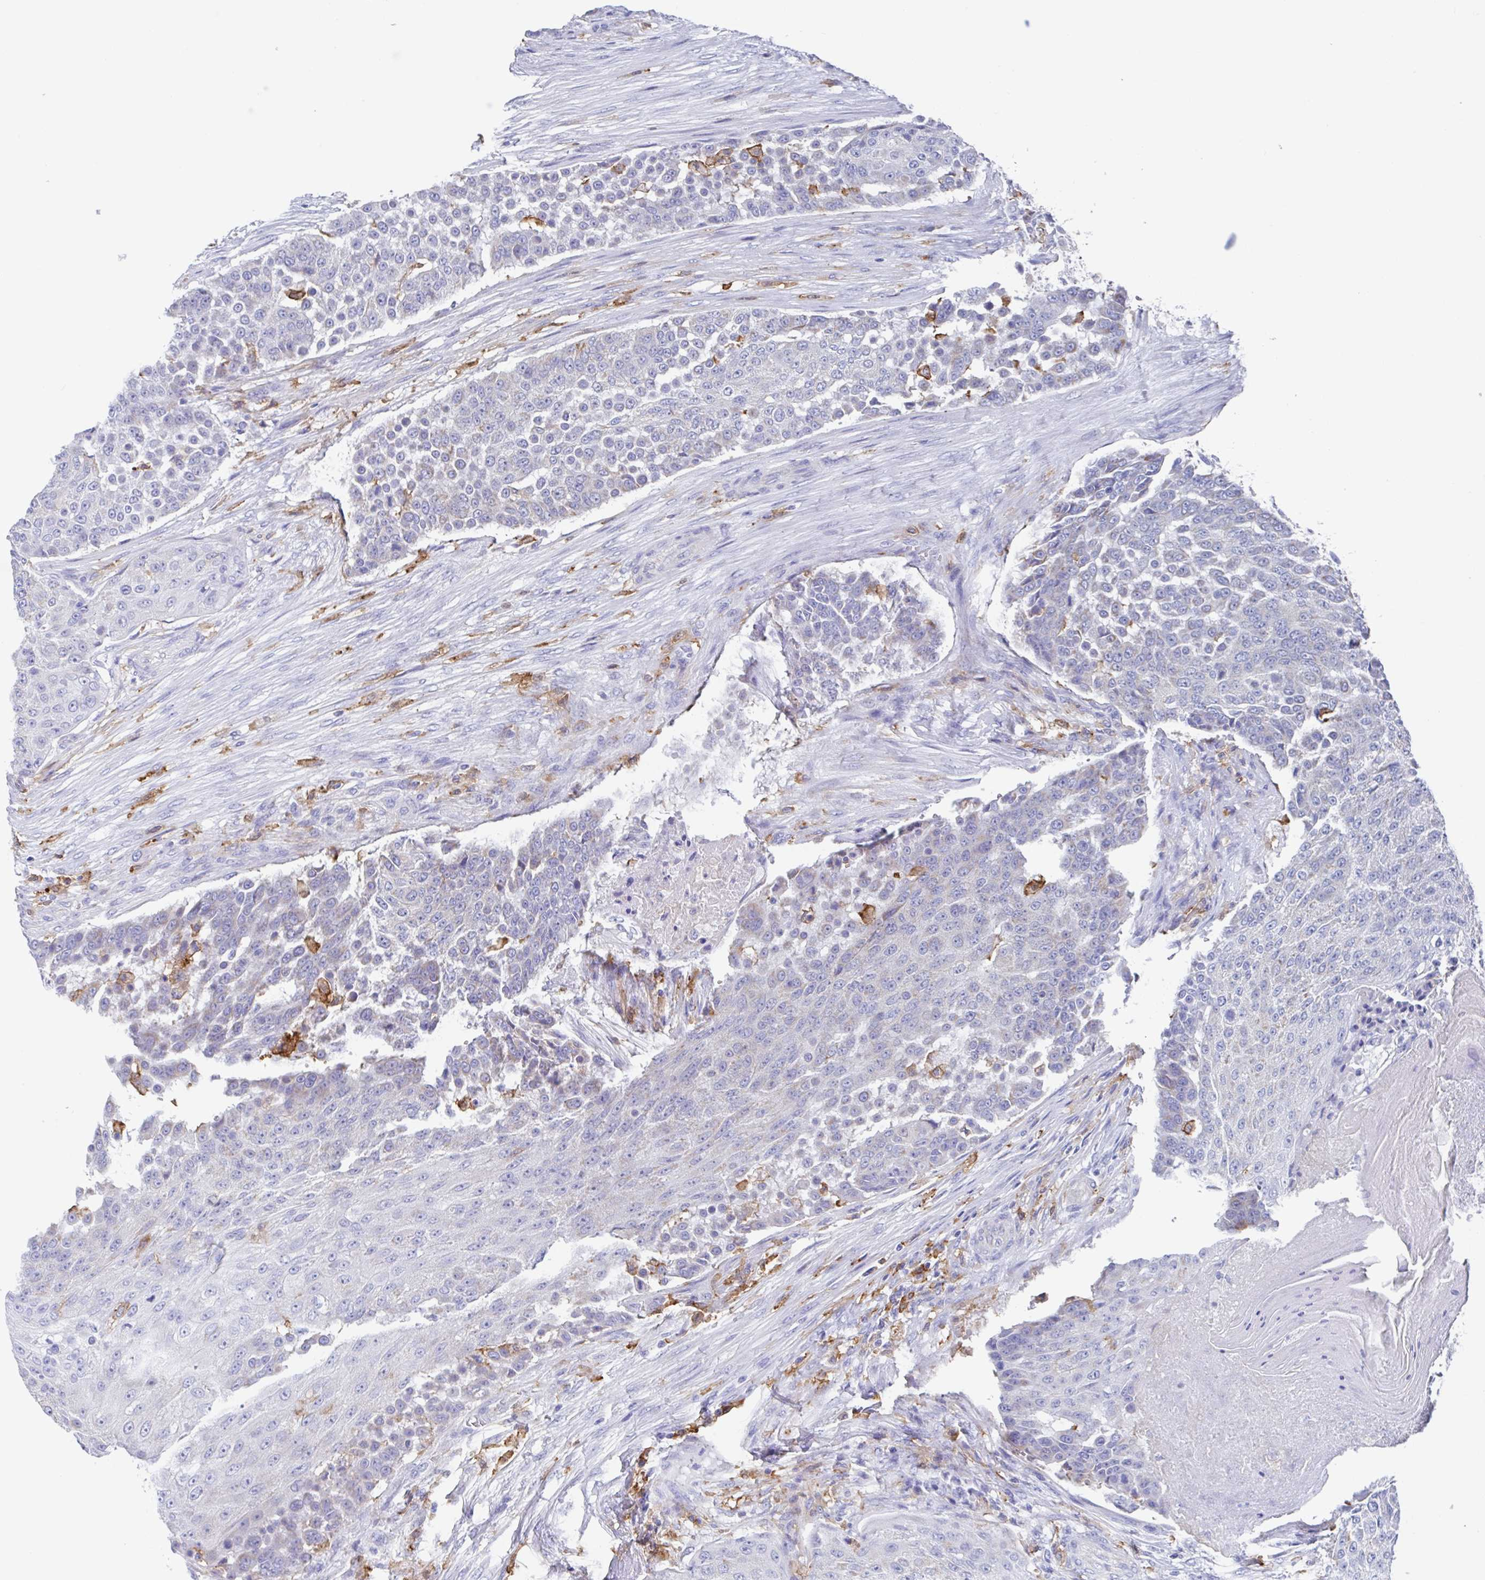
{"staining": {"intensity": "negative", "quantity": "none", "location": "none"}, "tissue": "urothelial cancer", "cell_type": "Tumor cells", "image_type": "cancer", "snomed": [{"axis": "morphology", "description": "Urothelial carcinoma, High grade"}, {"axis": "topography", "description": "Urinary bladder"}], "caption": "High-grade urothelial carcinoma stained for a protein using immunohistochemistry (IHC) demonstrates no positivity tumor cells.", "gene": "FCGR3A", "patient": {"sex": "female", "age": 63}}